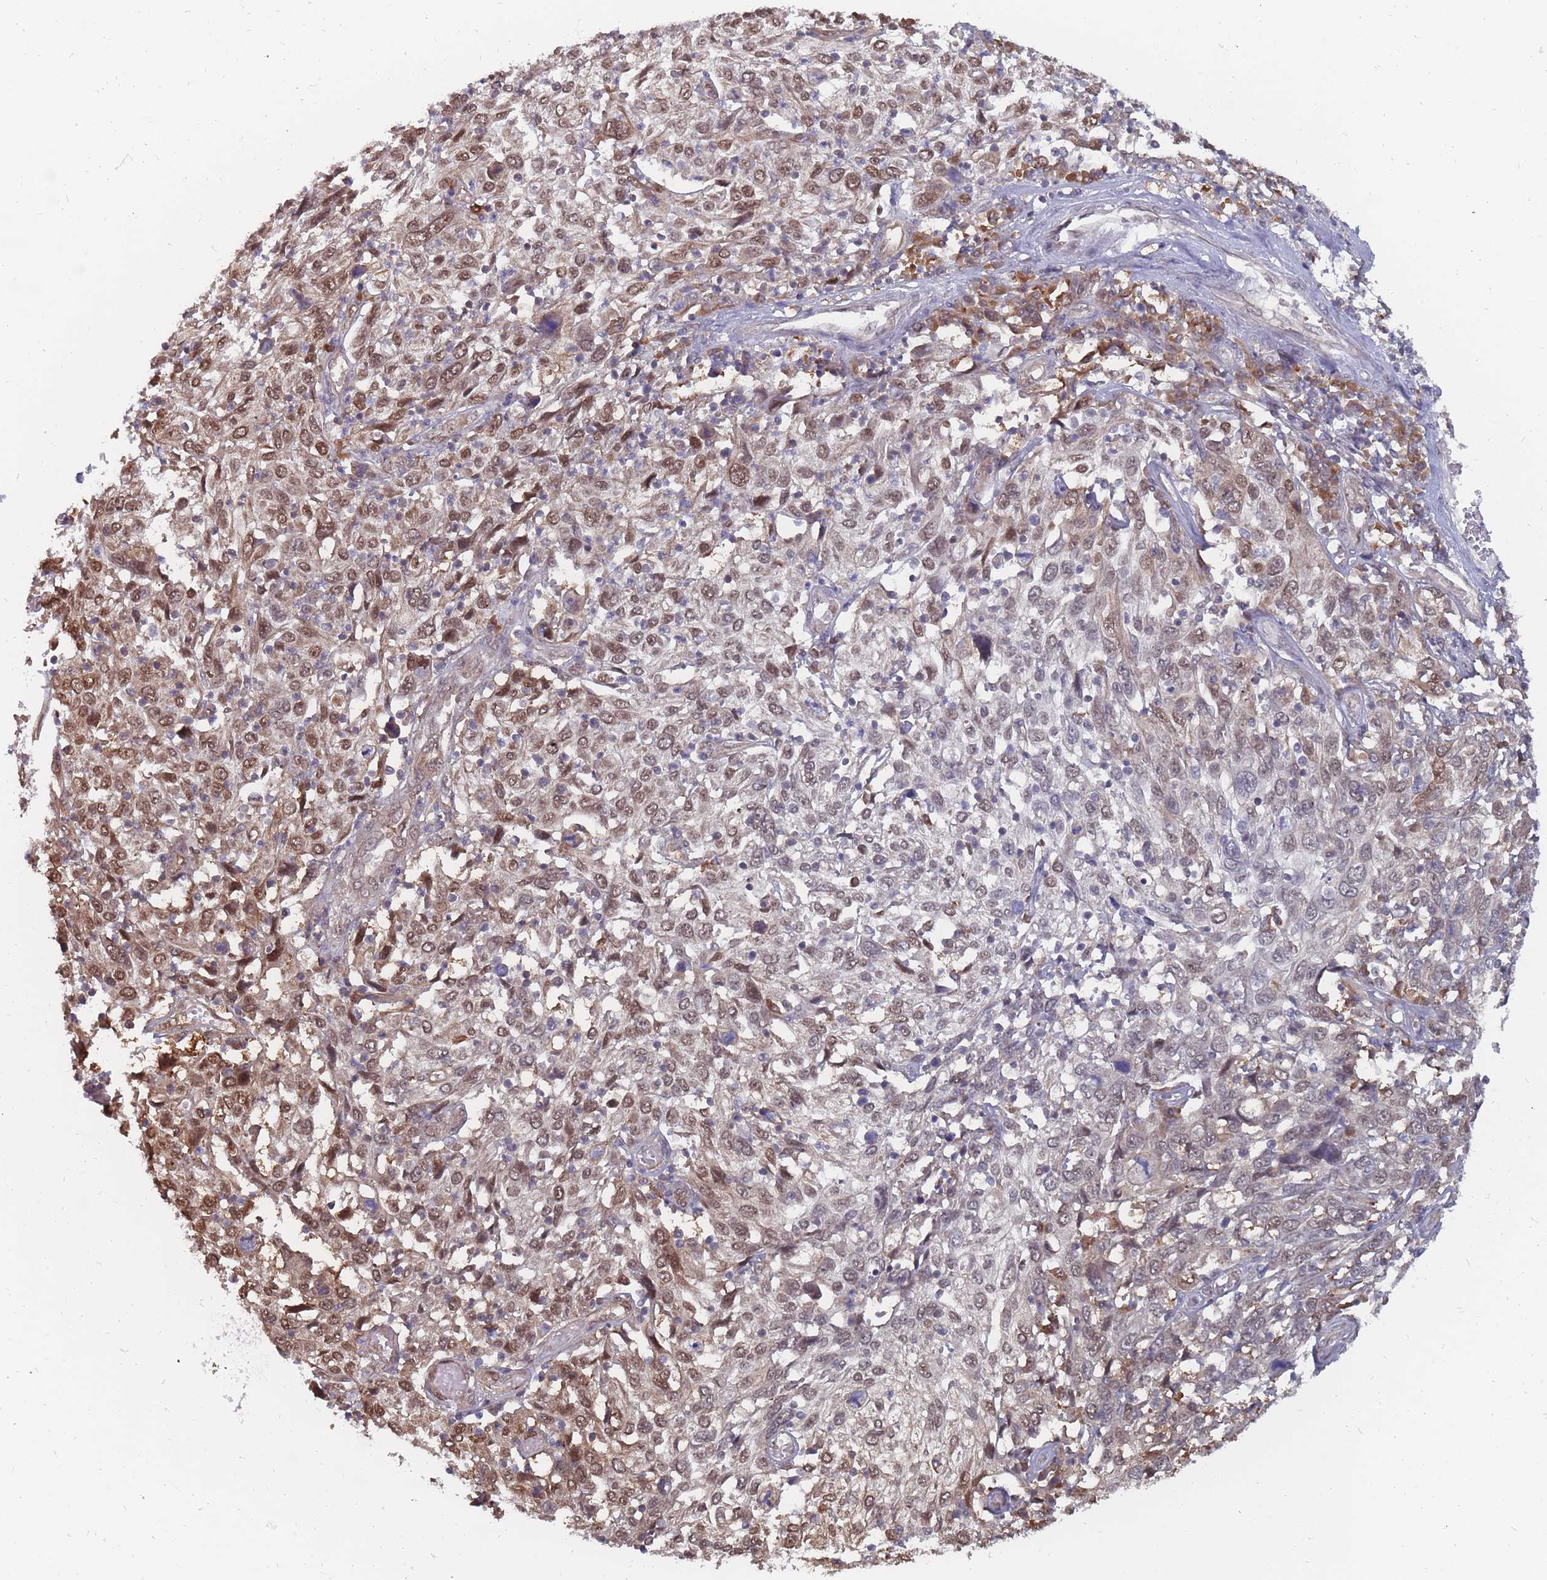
{"staining": {"intensity": "moderate", "quantity": ">75%", "location": "cytoplasmic/membranous,nuclear"}, "tissue": "cervical cancer", "cell_type": "Tumor cells", "image_type": "cancer", "snomed": [{"axis": "morphology", "description": "Squamous cell carcinoma, NOS"}, {"axis": "topography", "description": "Cervix"}], "caption": "Immunohistochemistry of human cervical squamous cell carcinoma reveals medium levels of moderate cytoplasmic/membranous and nuclear staining in approximately >75% of tumor cells.", "gene": "NKD1", "patient": {"sex": "female", "age": 46}}